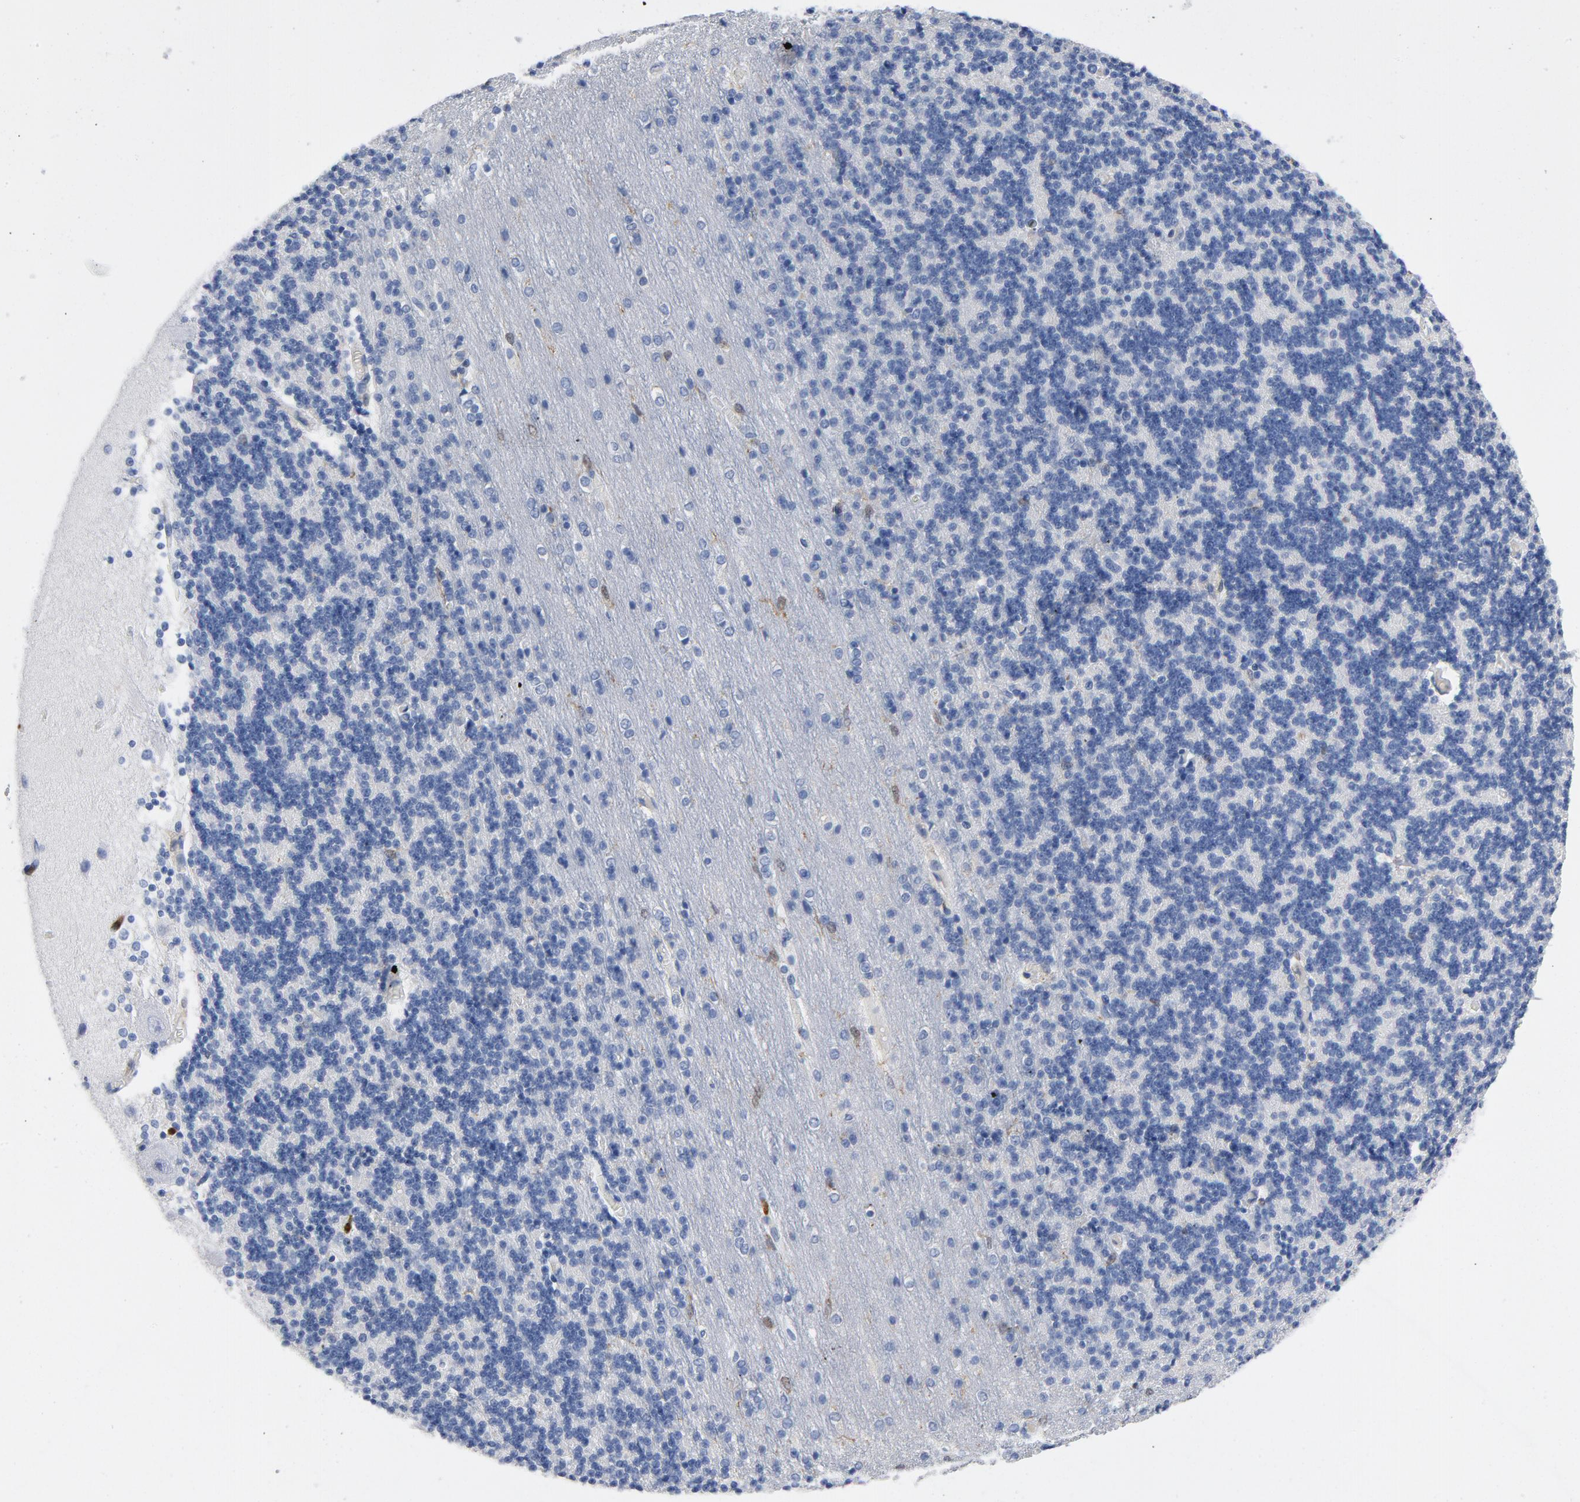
{"staining": {"intensity": "negative", "quantity": "none", "location": "none"}, "tissue": "cerebellum", "cell_type": "Cells in granular layer", "image_type": "normal", "snomed": [{"axis": "morphology", "description": "Normal tissue, NOS"}, {"axis": "topography", "description": "Cerebellum"}], "caption": "The immunohistochemistry histopathology image has no significant positivity in cells in granular layer of cerebellum. (Immunohistochemistry, brightfield microscopy, high magnification).", "gene": "NCF1", "patient": {"sex": "female", "age": 54}}